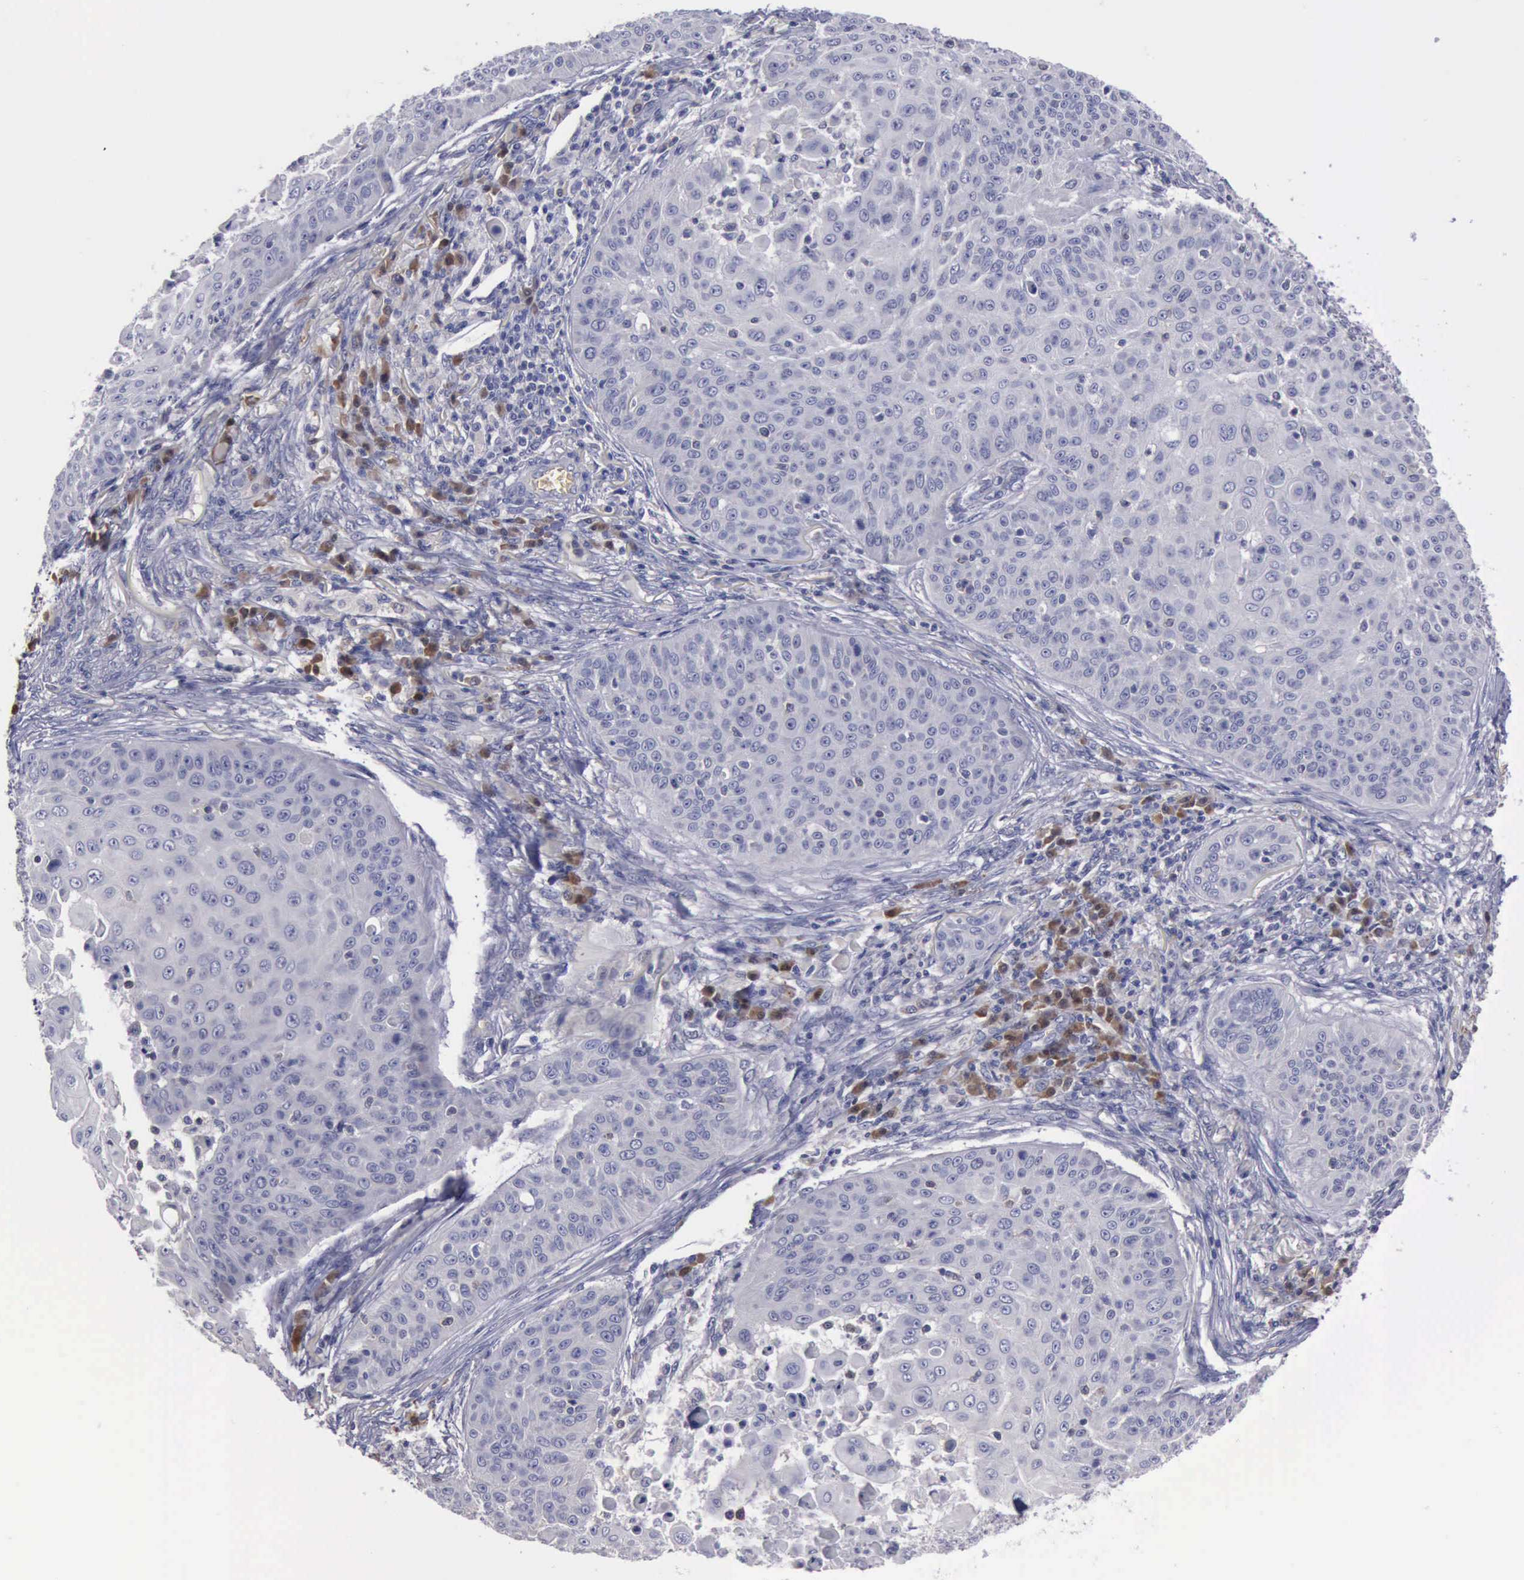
{"staining": {"intensity": "negative", "quantity": "none", "location": "none"}, "tissue": "skin cancer", "cell_type": "Tumor cells", "image_type": "cancer", "snomed": [{"axis": "morphology", "description": "Squamous cell carcinoma, NOS"}, {"axis": "topography", "description": "Skin"}], "caption": "Immunohistochemical staining of human skin cancer (squamous cell carcinoma) demonstrates no significant staining in tumor cells.", "gene": "CEP128", "patient": {"sex": "male", "age": 82}}